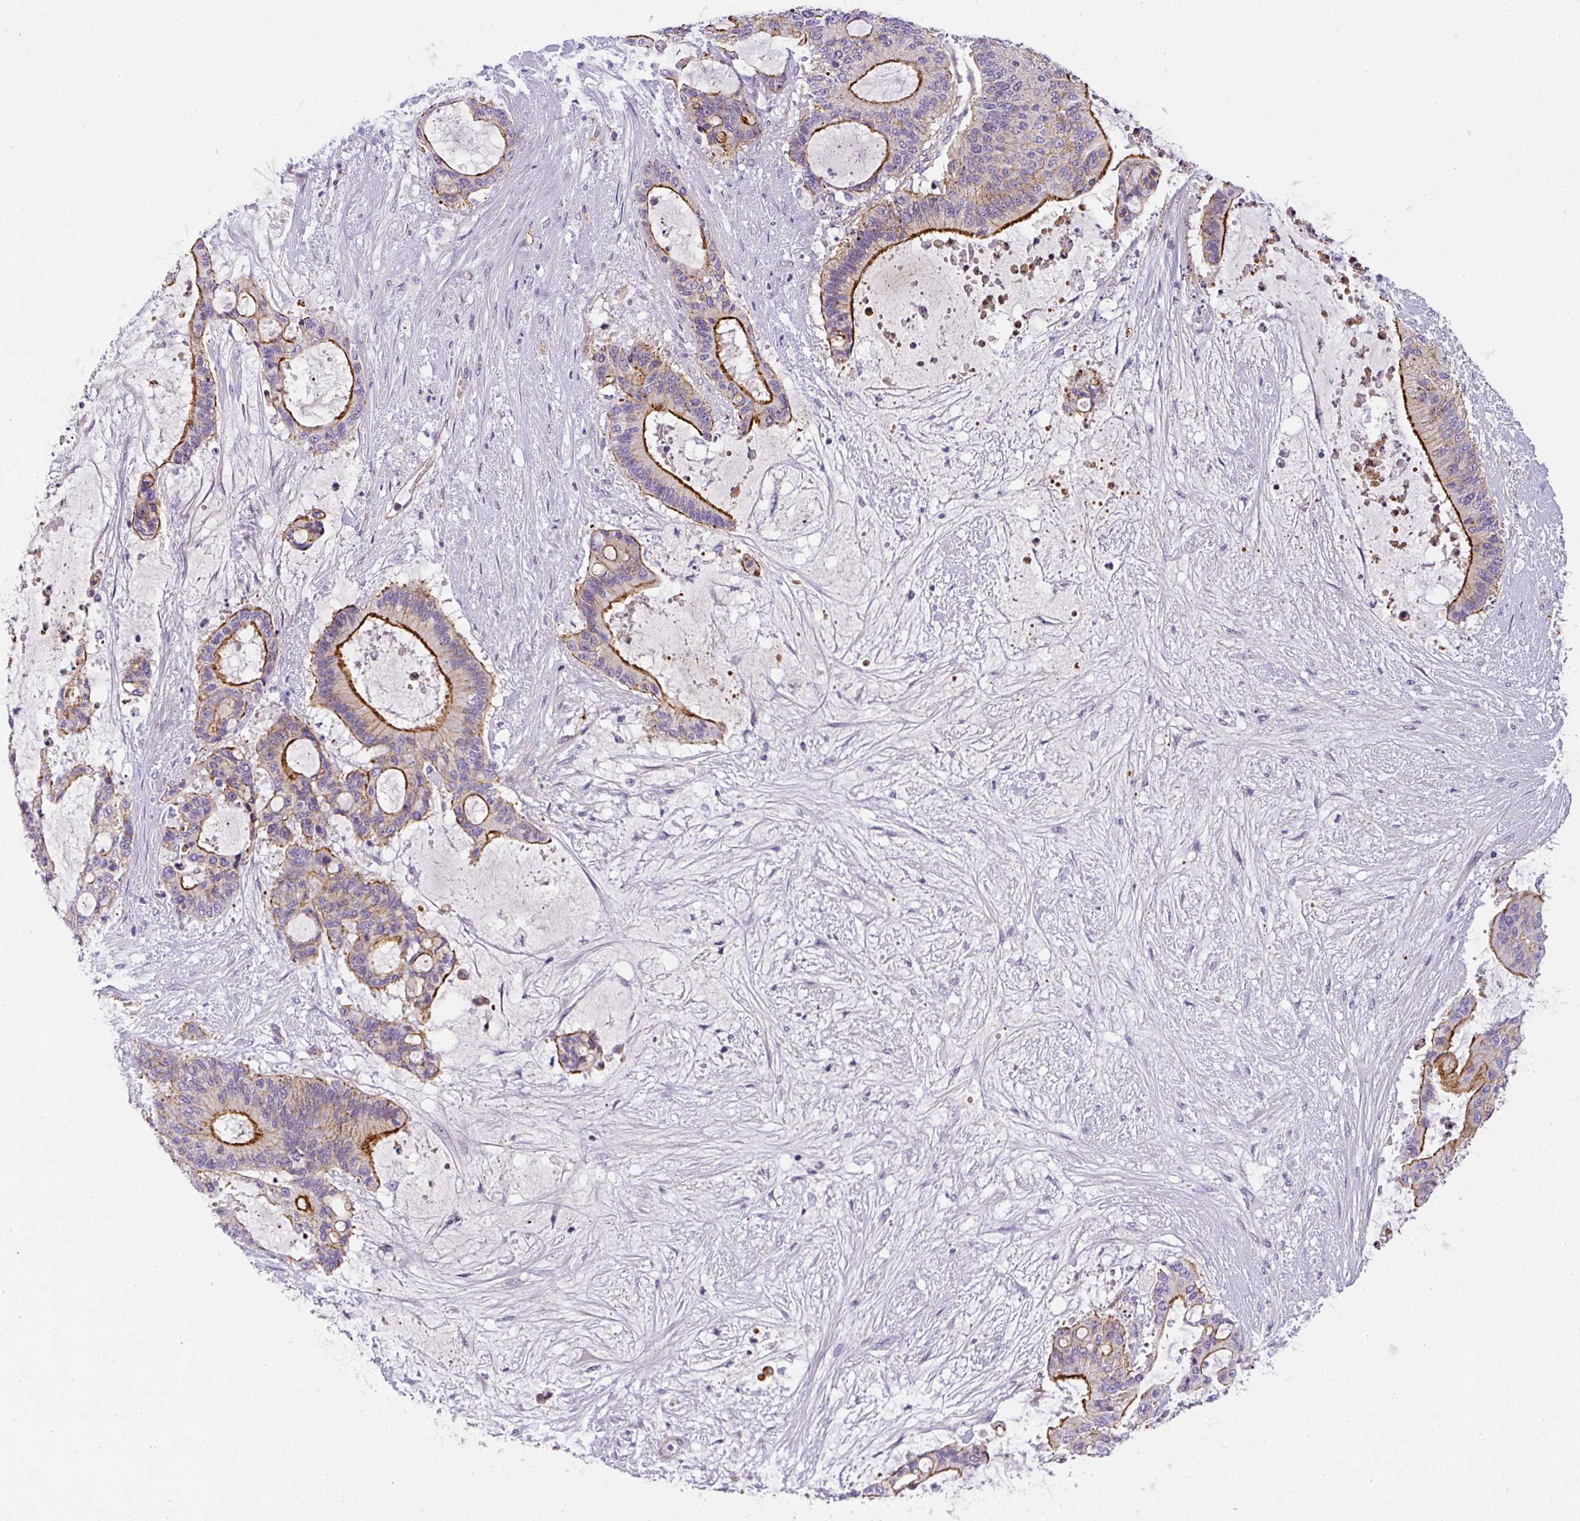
{"staining": {"intensity": "moderate", "quantity": "25%-75%", "location": "cytoplasmic/membranous"}, "tissue": "liver cancer", "cell_type": "Tumor cells", "image_type": "cancer", "snomed": [{"axis": "morphology", "description": "Normal tissue, NOS"}, {"axis": "morphology", "description": "Cholangiocarcinoma"}, {"axis": "topography", "description": "Liver"}, {"axis": "topography", "description": "Peripheral nerve tissue"}], "caption": "Tumor cells display moderate cytoplasmic/membranous positivity in about 25%-75% of cells in cholangiocarcinoma (liver). The staining was performed using DAB, with brown indicating positive protein expression. Nuclei are stained blue with hematoxylin.", "gene": "OR11H4", "patient": {"sex": "female", "age": 73}}